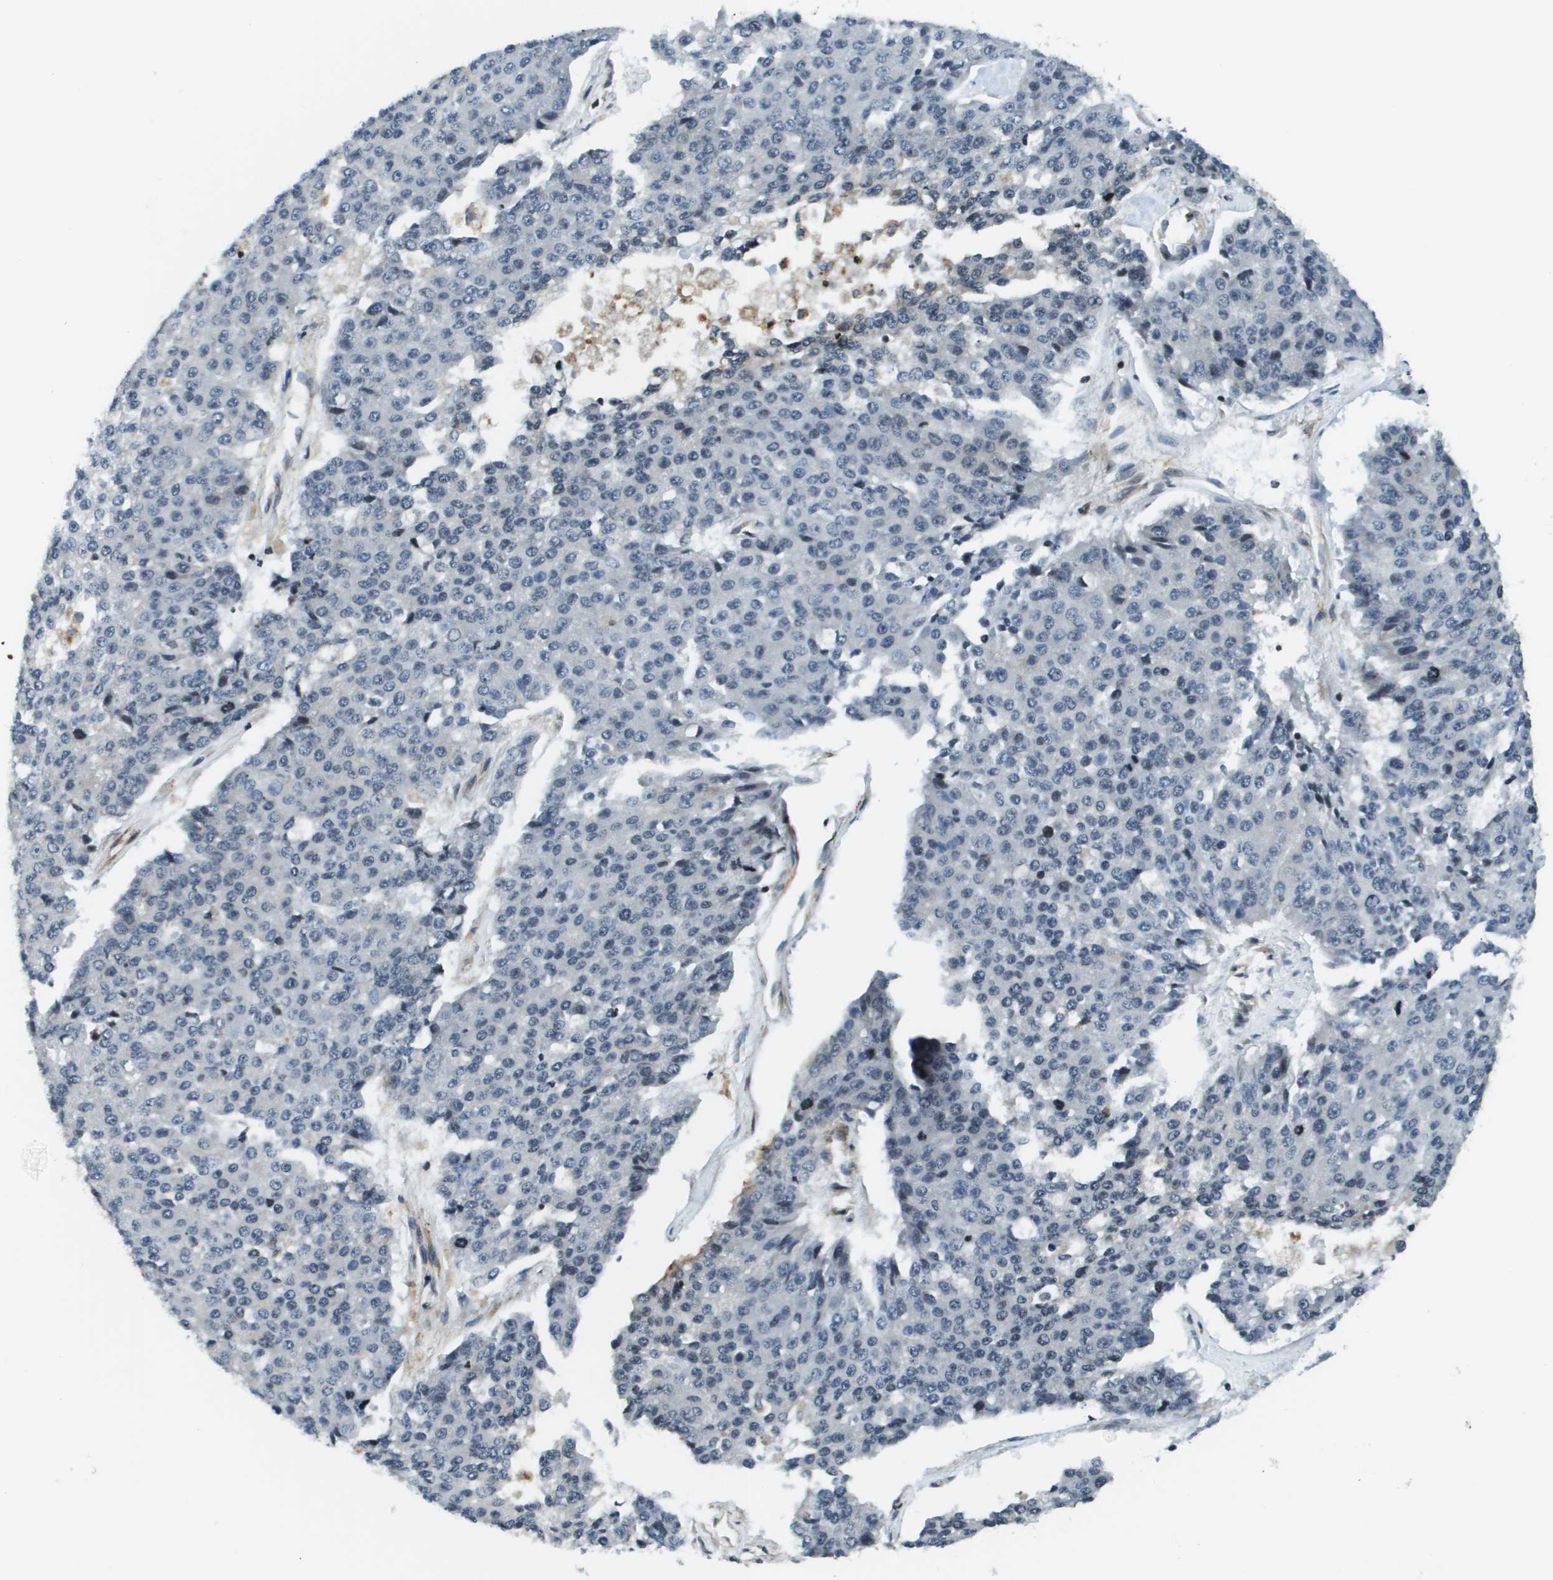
{"staining": {"intensity": "negative", "quantity": "none", "location": "none"}, "tissue": "pancreatic cancer", "cell_type": "Tumor cells", "image_type": "cancer", "snomed": [{"axis": "morphology", "description": "Adenocarcinoma, NOS"}, {"axis": "topography", "description": "Pancreas"}], "caption": "An immunohistochemistry image of pancreatic cancer (adenocarcinoma) is shown. There is no staining in tumor cells of pancreatic cancer (adenocarcinoma).", "gene": "ESYT1", "patient": {"sex": "male", "age": 50}}